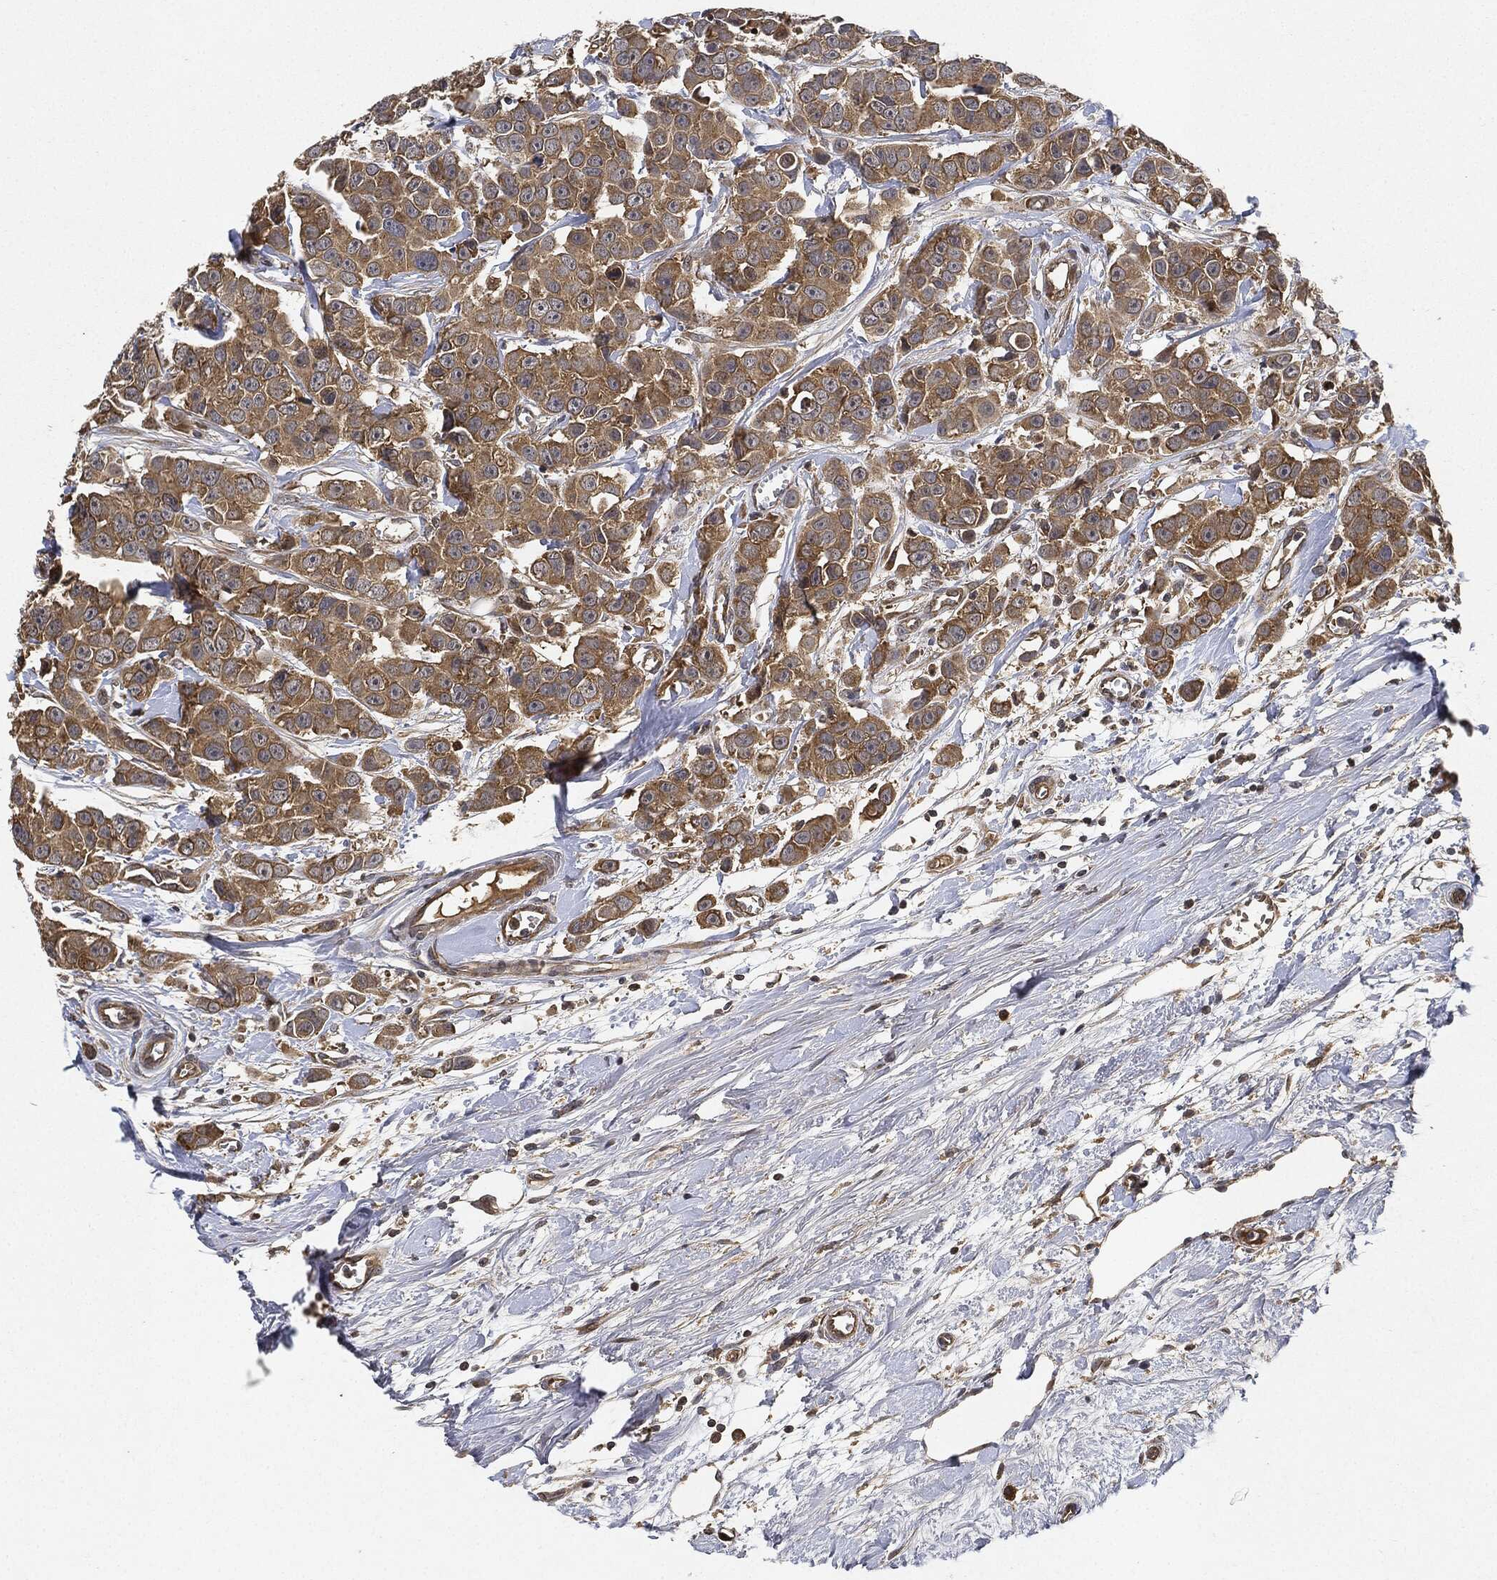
{"staining": {"intensity": "moderate", "quantity": ">75%", "location": "cytoplasmic/membranous"}, "tissue": "breast cancer", "cell_type": "Tumor cells", "image_type": "cancer", "snomed": [{"axis": "morphology", "description": "Duct carcinoma"}, {"axis": "topography", "description": "Breast"}], "caption": "Protein staining by immunohistochemistry displays moderate cytoplasmic/membranous positivity in approximately >75% of tumor cells in breast cancer (intraductal carcinoma).", "gene": "MLST8", "patient": {"sex": "female", "age": 35}}